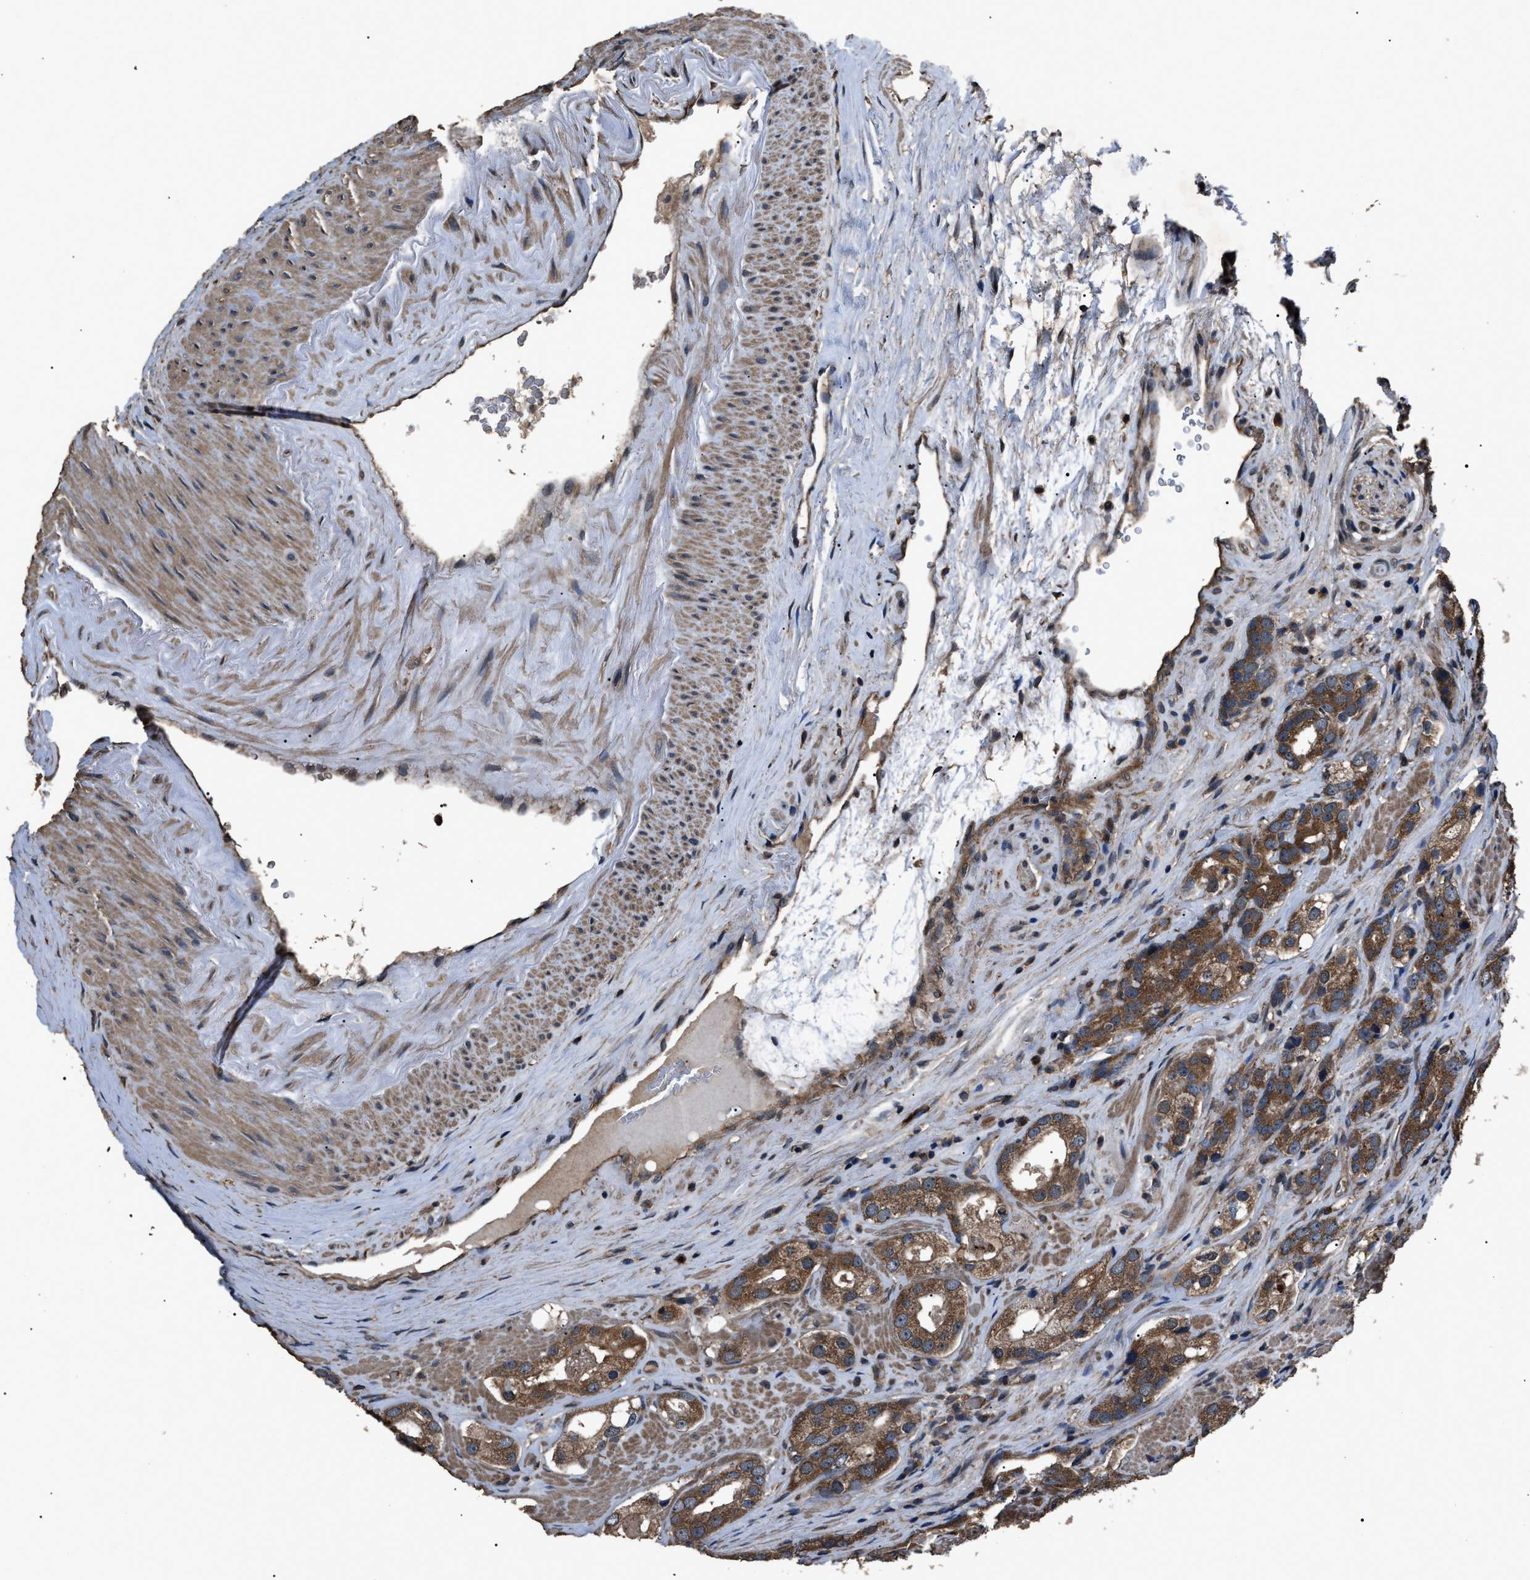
{"staining": {"intensity": "moderate", "quantity": ">75%", "location": "cytoplasmic/membranous"}, "tissue": "prostate cancer", "cell_type": "Tumor cells", "image_type": "cancer", "snomed": [{"axis": "morphology", "description": "Adenocarcinoma, High grade"}, {"axis": "topography", "description": "Prostate"}], "caption": "Approximately >75% of tumor cells in human prostate cancer show moderate cytoplasmic/membranous protein staining as visualized by brown immunohistochemical staining.", "gene": "RNF216", "patient": {"sex": "male", "age": 63}}